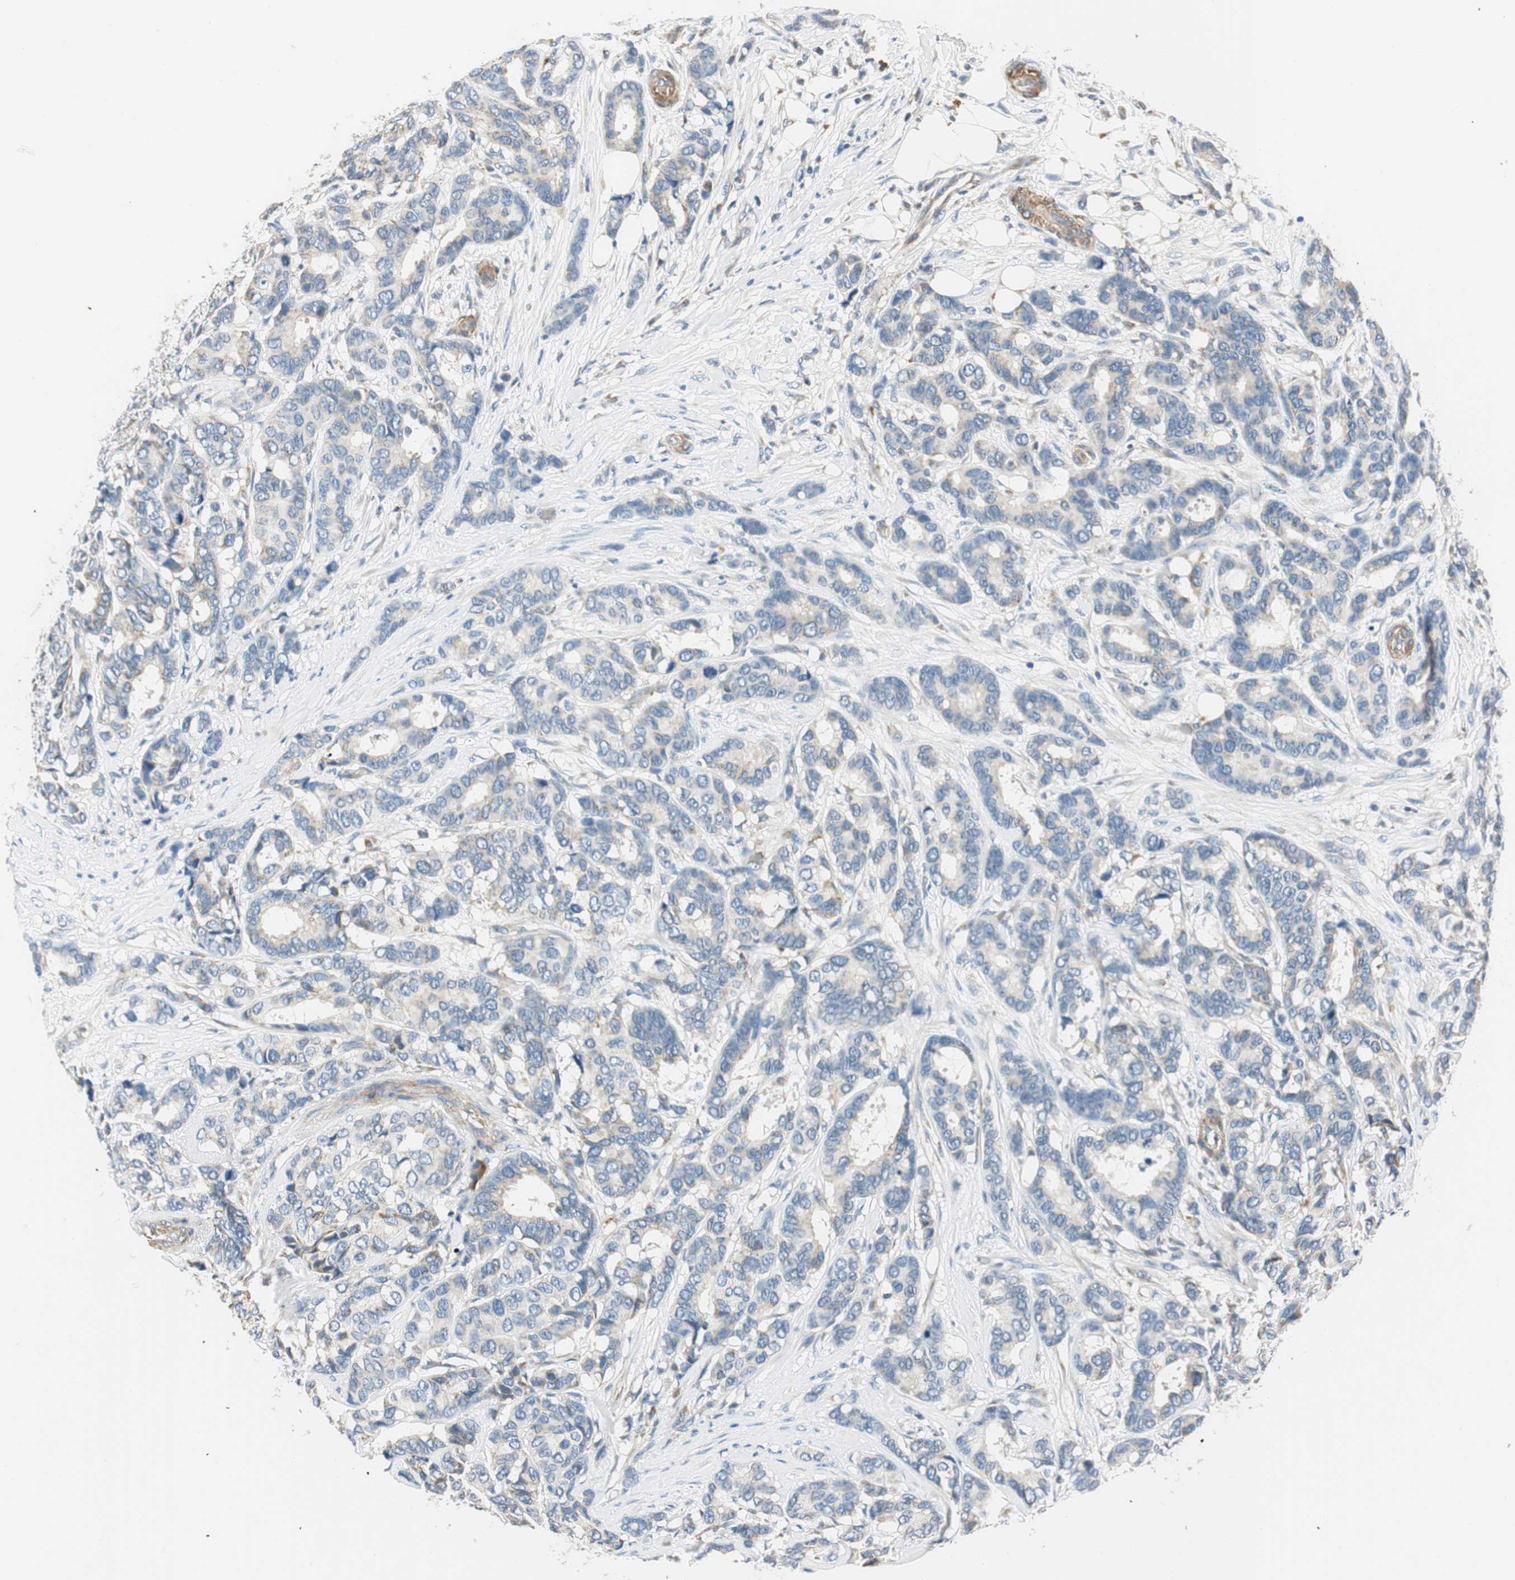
{"staining": {"intensity": "weak", "quantity": "<25%", "location": "cytoplasmic/membranous"}, "tissue": "breast cancer", "cell_type": "Tumor cells", "image_type": "cancer", "snomed": [{"axis": "morphology", "description": "Duct carcinoma"}, {"axis": "topography", "description": "Breast"}], "caption": "IHC photomicrograph of neoplastic tissue: human infiltrating ductal carcinoma (breast) stained with DAB exhibits no significant protein expression in tumor cells. (DAB (3,3'-diaminobenzidine) immunohistochemistry (IHC) visualized using brightfield microscopy, high magnification).", "gene": "RORB", "patient": {"sex": "female", "age": 87}}